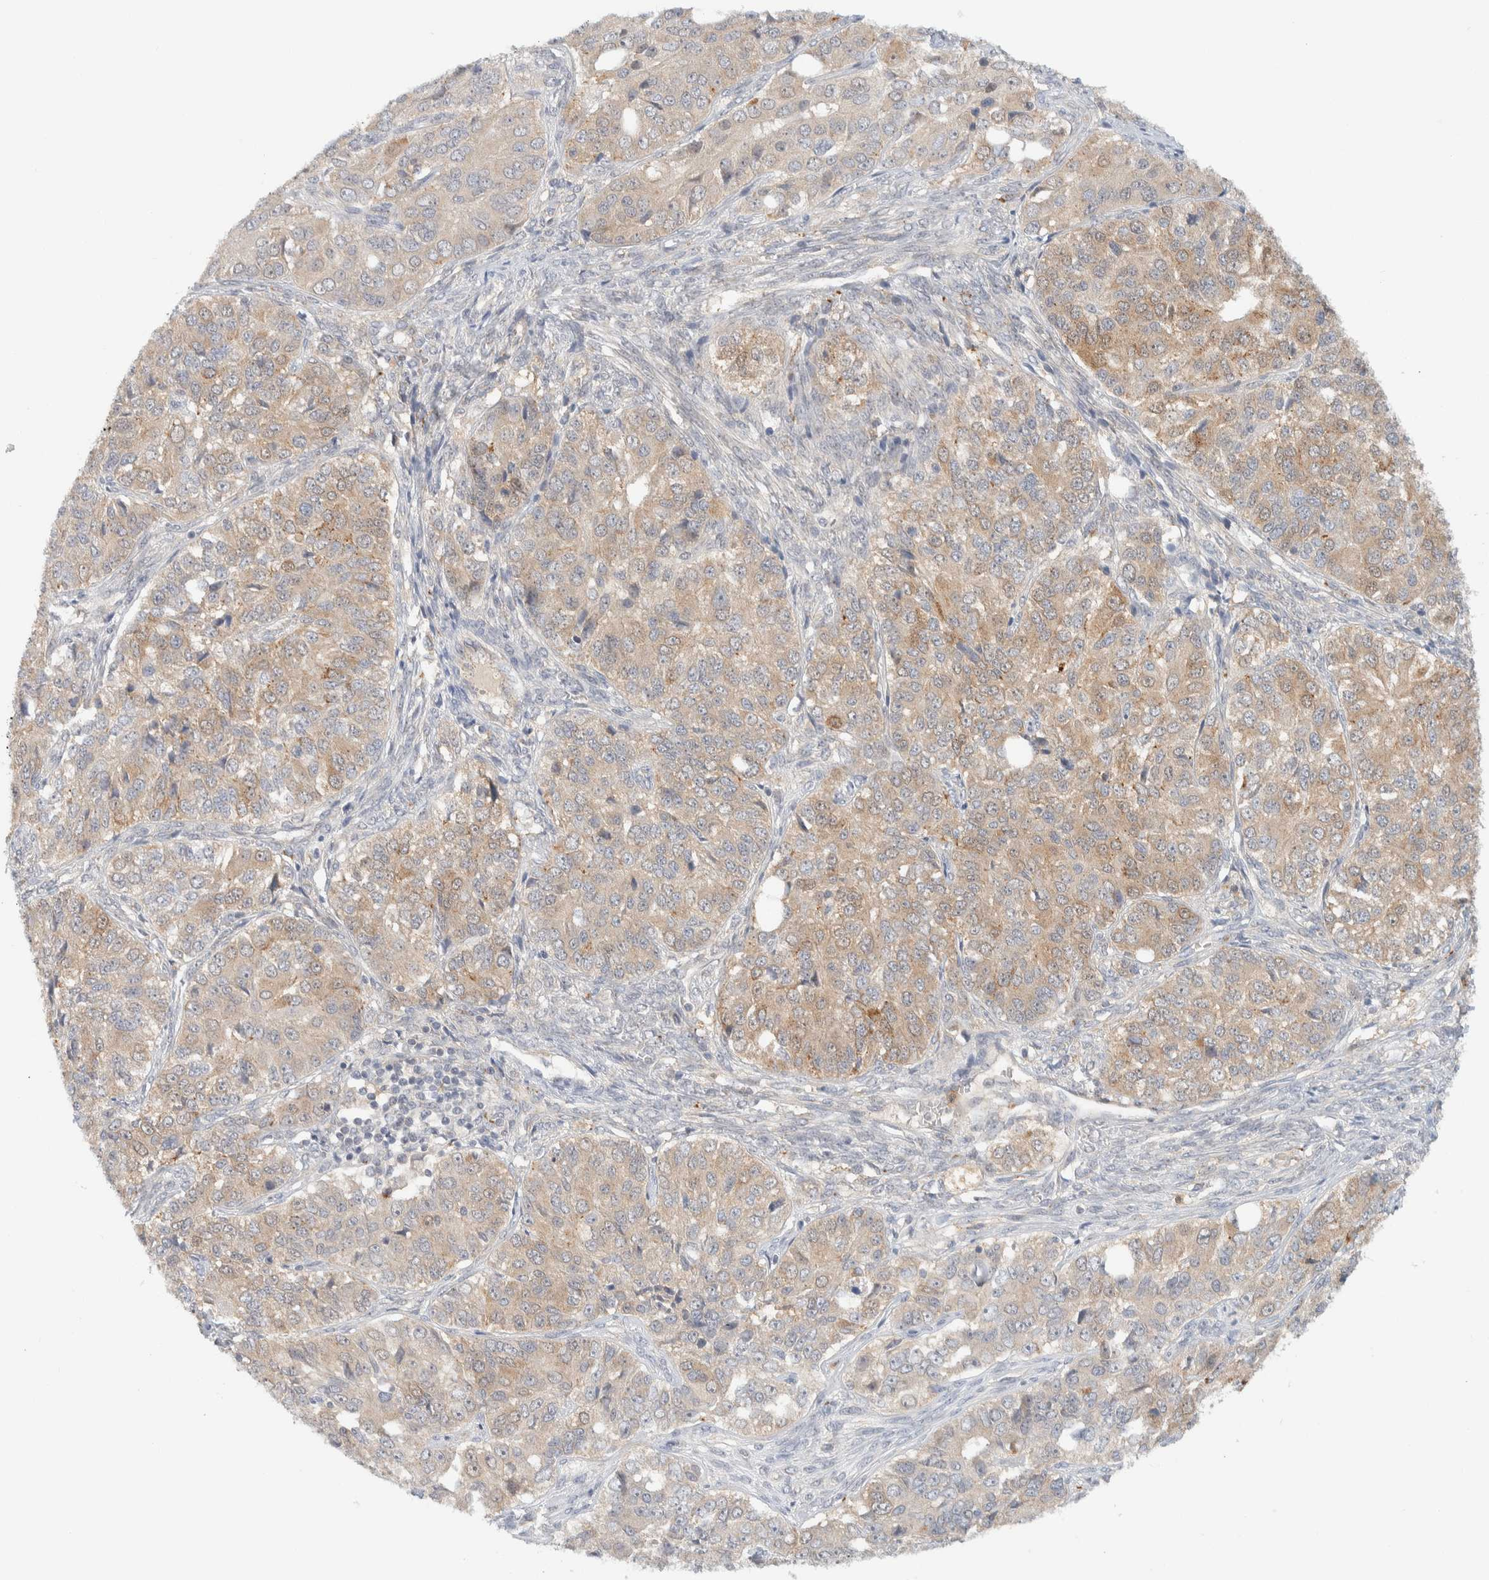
{"staining": {"intensity": "weak", "quantity": ">75%", "location": "cytoplasmic/membranous"}, "tissue": "ovarian cancer", "cell_type": "Tumor cells", "image_type": "cancer", "snomed": [{"axis": "morphology", "description": "Carcinoma, endometroid"}, {"axis": "topography", "description": "Ovary"}], "caption": "Ovarian cancer stained for a protein displays weak cytoplasmic/membranous positivity in tumor cells.", "gene": "GCLM", "patient": {"sex": "female", "age": 51}}